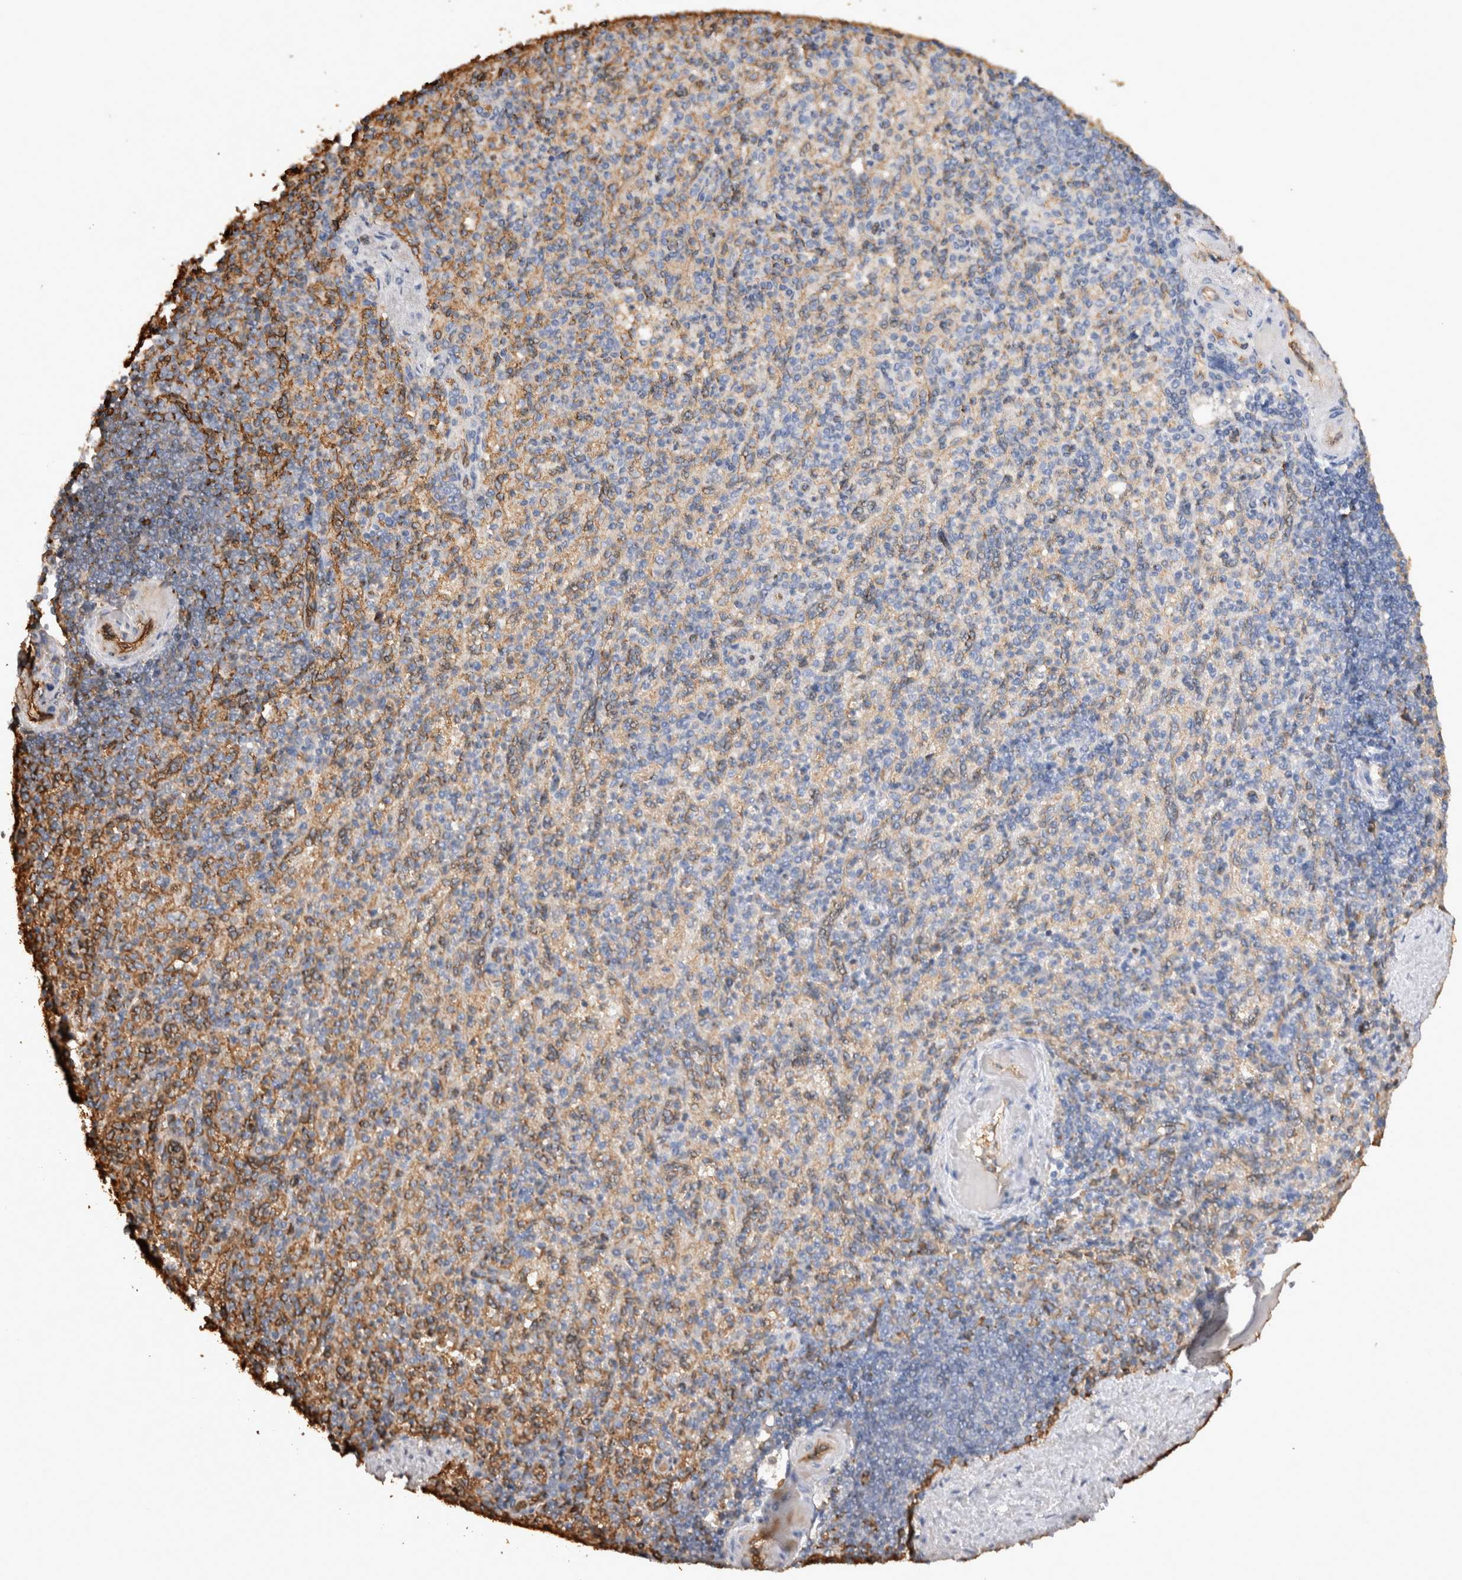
{"staining": {"intensity": "negative", "quantity": "none", "location": "none"}, "tissue": "spleen", "cell_type": "Cells in red pulp", "image_type": "normal", "snomed": [{"axis": "morphology", "description": "Normal tissue, NOS"}, {"axis": "topography", "description": "Spleen"}], "caption": "An IHC image of unremarkable spleen is shown. There is no staining in cells in red pulp of spleen. (Brightfield microscopy of DAB immunohistochemistry (IHC) at high magnification).", "gene": "IL17RC", "patient": {"sex": "female", "age": 74}}